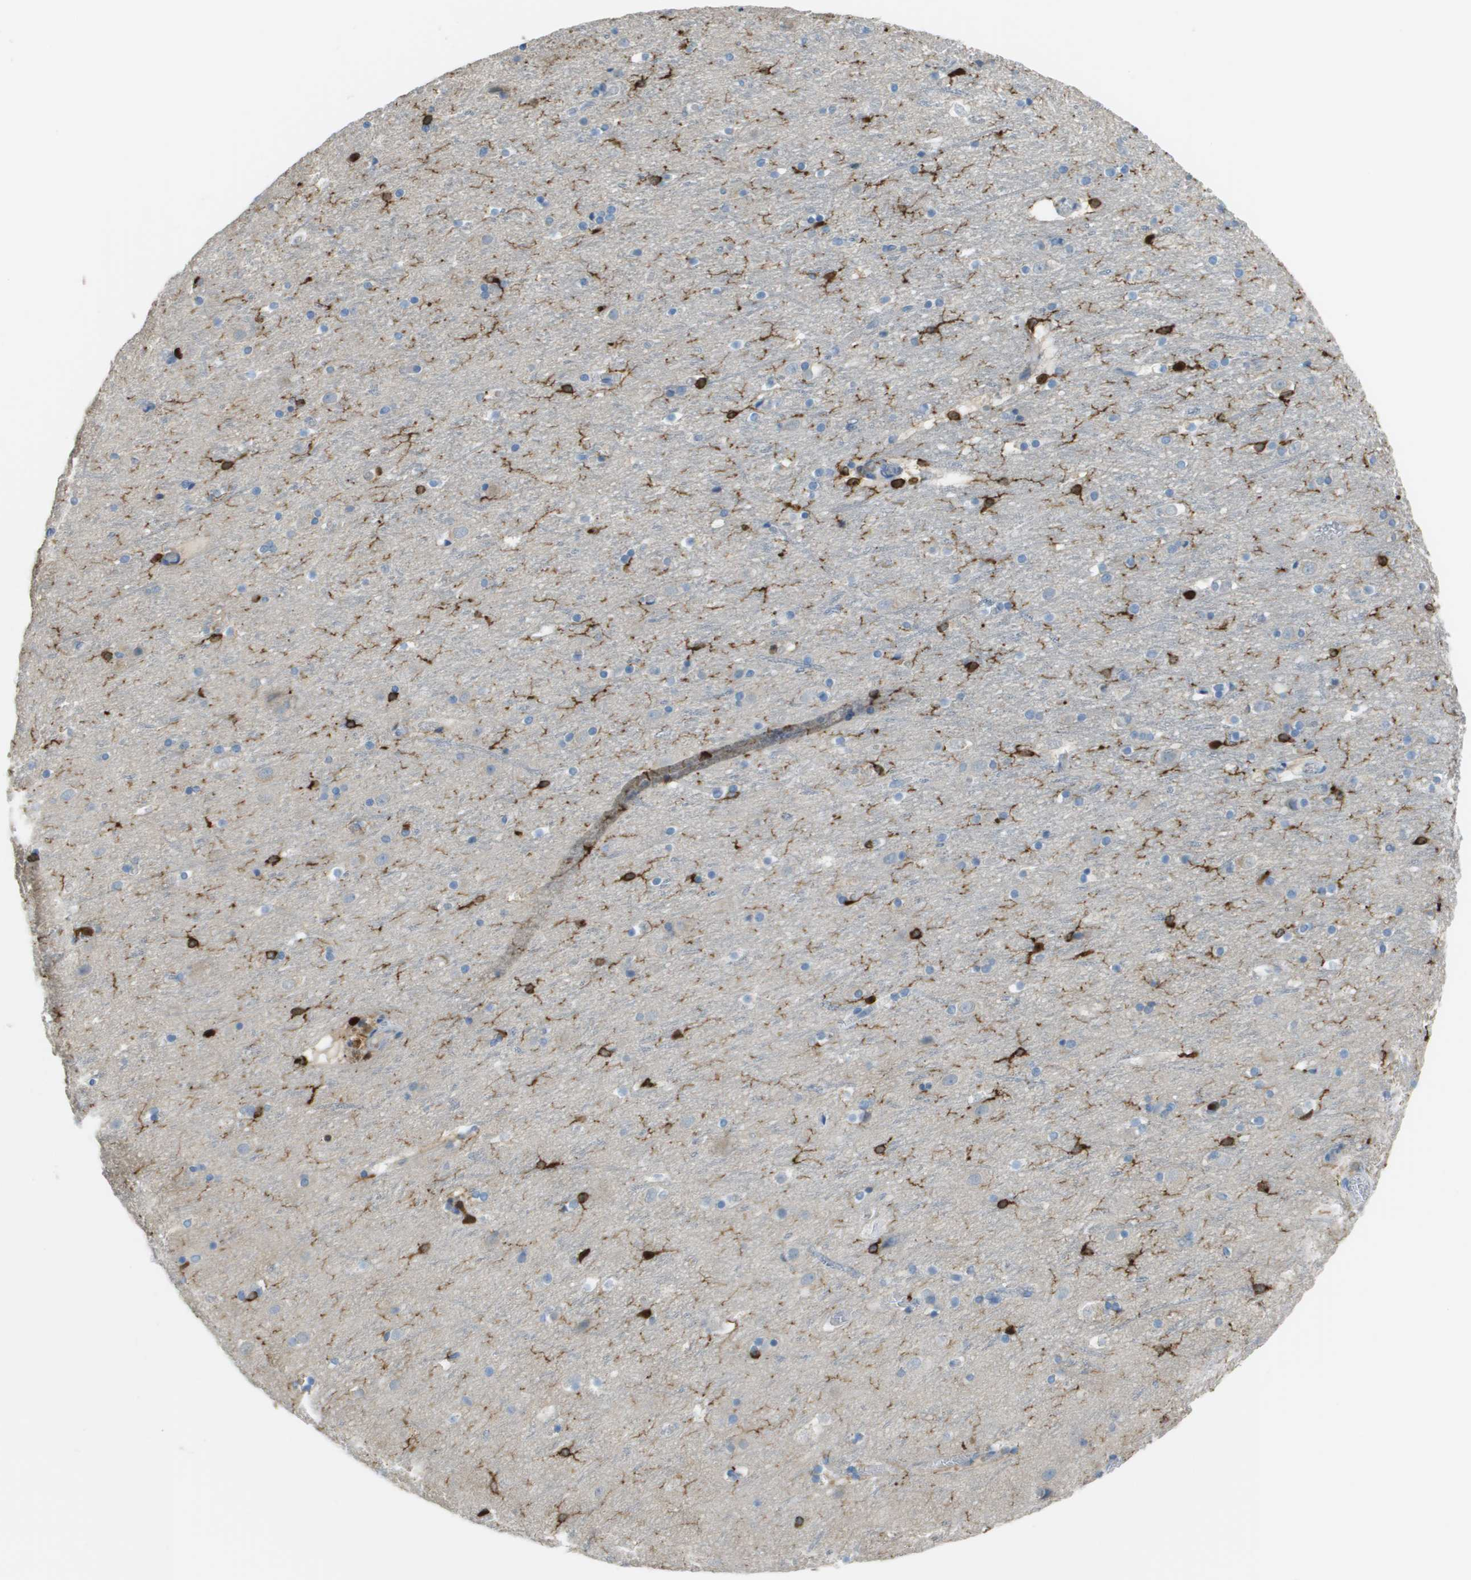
{"staining": {"intensity": "negative", "quantity": "none", "location": "none"}, "tissue": "cerebral cortex", "cell_type": "Endothelial cells", "image_type": "normal", "snomed": [{"axis": "morphology", "description": "Normal tissue, NOS"}, {"axis": "topography", "description": "Cerebral cortex"}], "caption": "An image of cerebral cortex stained for a protein exhibits no brown staining in endothelial cells.", "gene": "APBB1IP", "patient": {"sex": "male", "age": 45}}